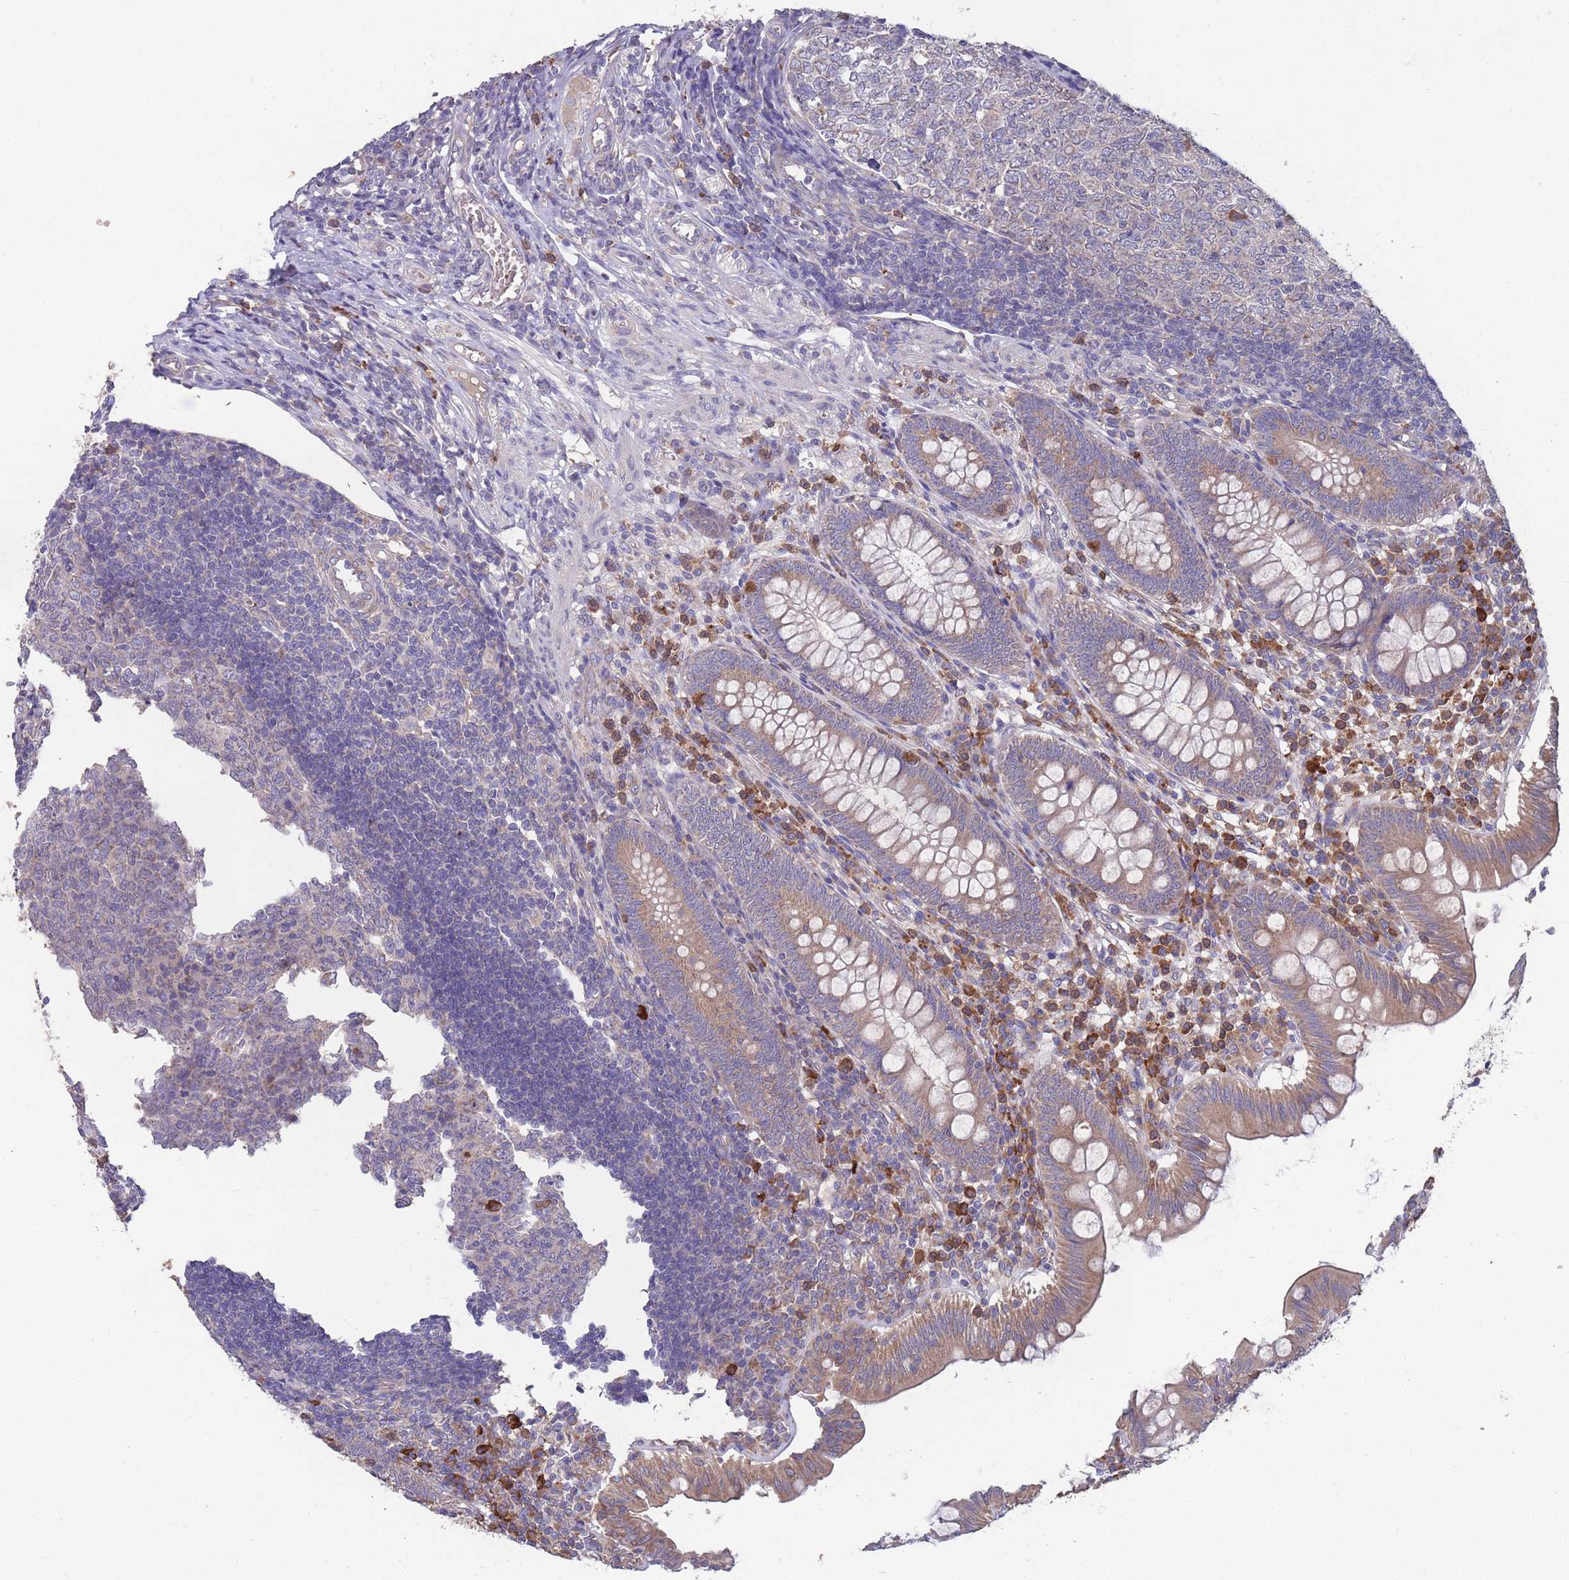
{"staining": {"intensity": "moderate", "quantity": ">75%", "location": "cytoplasmic/membranous"}, "tissue": "appendix", "cell_type": "Glandular cells", "image_type": "normal", "snomed": [{"axis": "morphology", "description": "Normal tissue, NOS"}, {"axis": "topography", "description": "Appendix"}], "caption": "A brown stain shows moderate cytoplasmic/membranous positivity of a protein in glandular cells of benign human appendix. The protein of interest is shown in brown color, while the nuclei are stained blue.", "gene": "STIM2", "patient": {"sex": "male", "age": 14}}